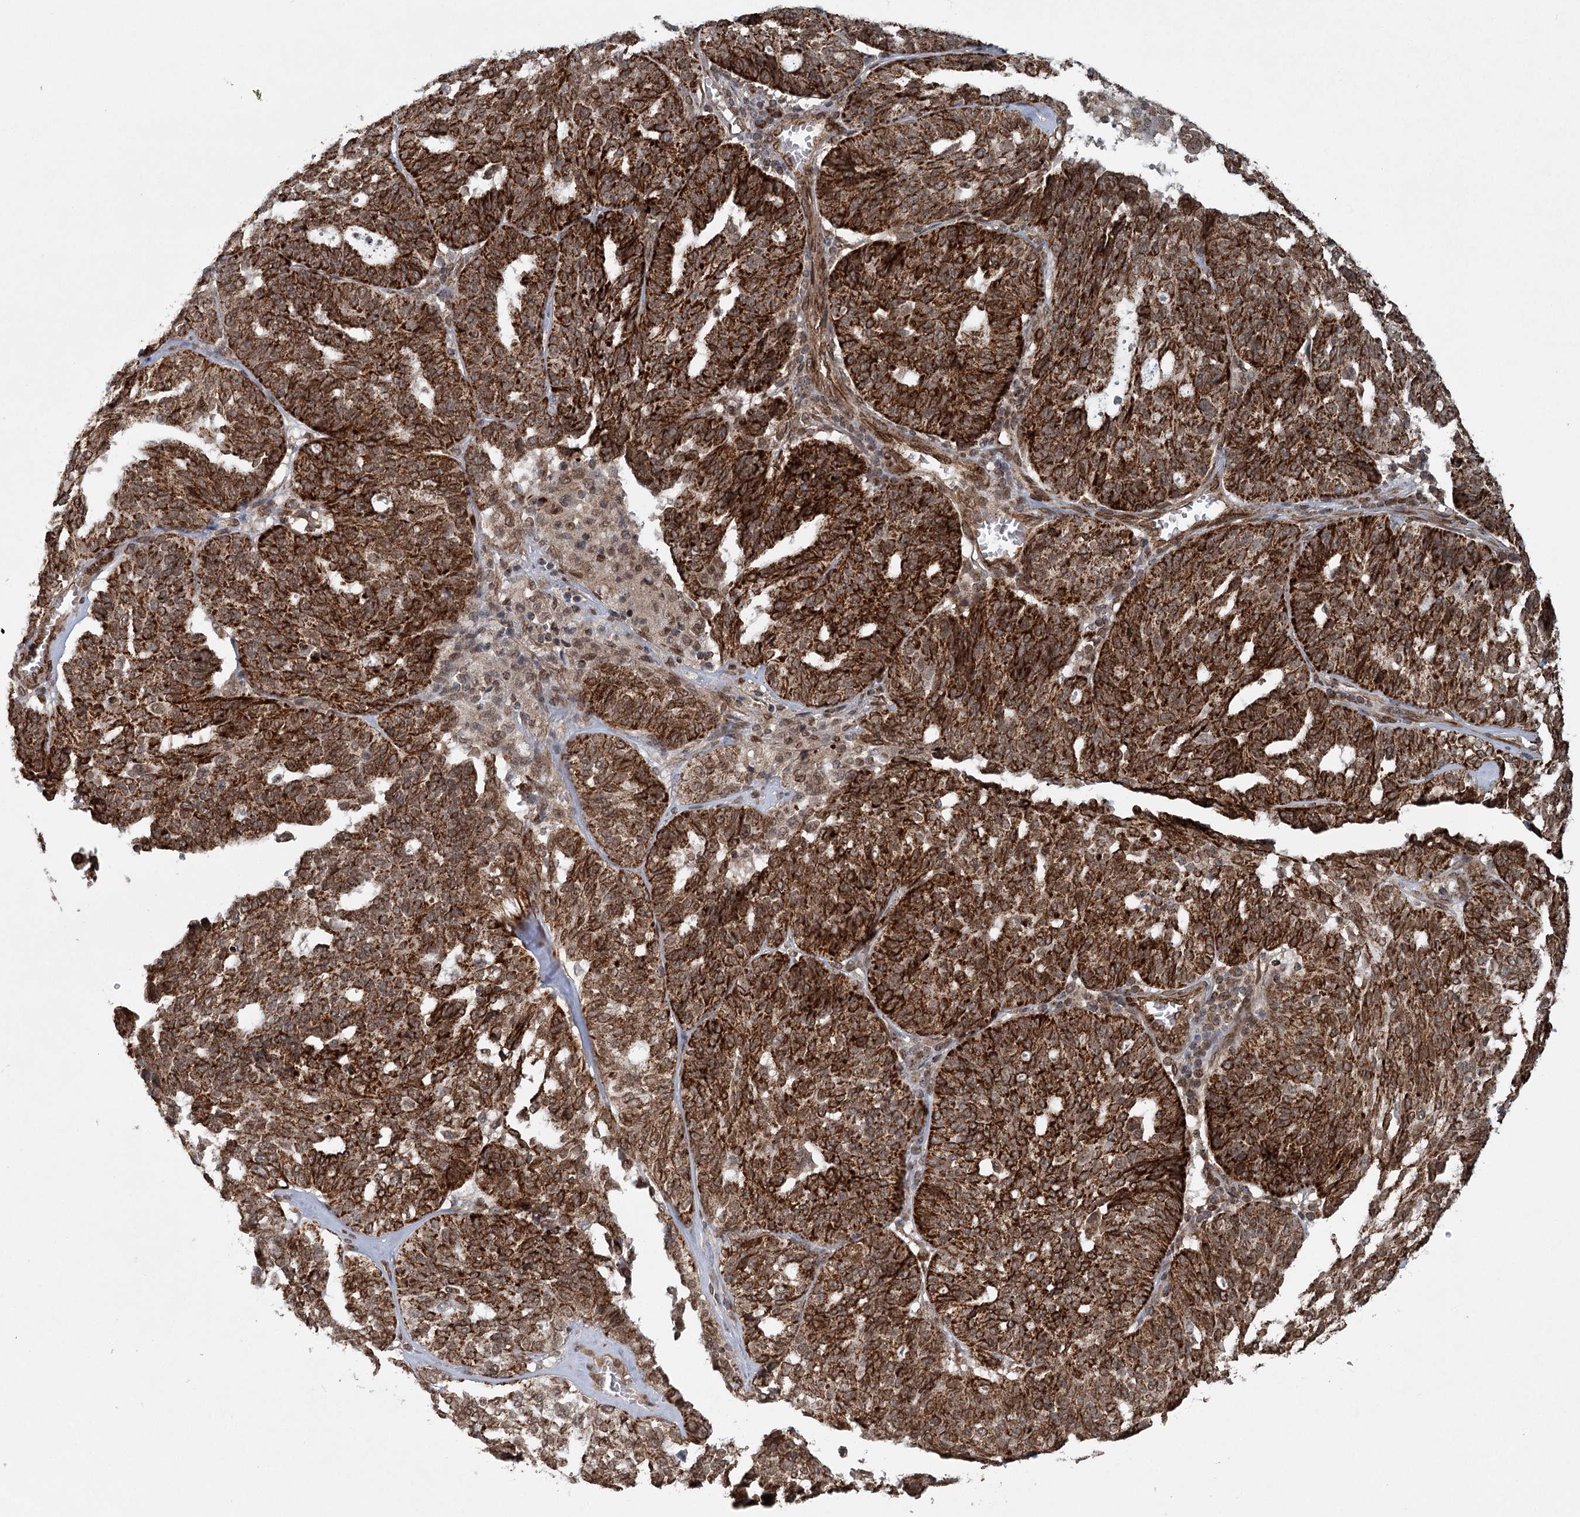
{"staining": {"intensity": "strong", "quantity": ">75%", "location": "cytoplasmic/membranous"}, "tissue": "ovarian cancer", "cell_type": "Tumor cells", "image_type": "cancer", "snomed": [{"axis": "morphology", "description": "Cystadenocarcinoma, serous, NOS"}, {"axis": "topography", "description": "Ovary"}], "caption": "This is a histology image of immunohistochemistry (IHC) staining of ovarian cancer, which shows strong staining in the cytoplasmic/membranous of tumor cells.", "gene": "BCKDHA", "patient": {"sex": "female", "age": 59}}